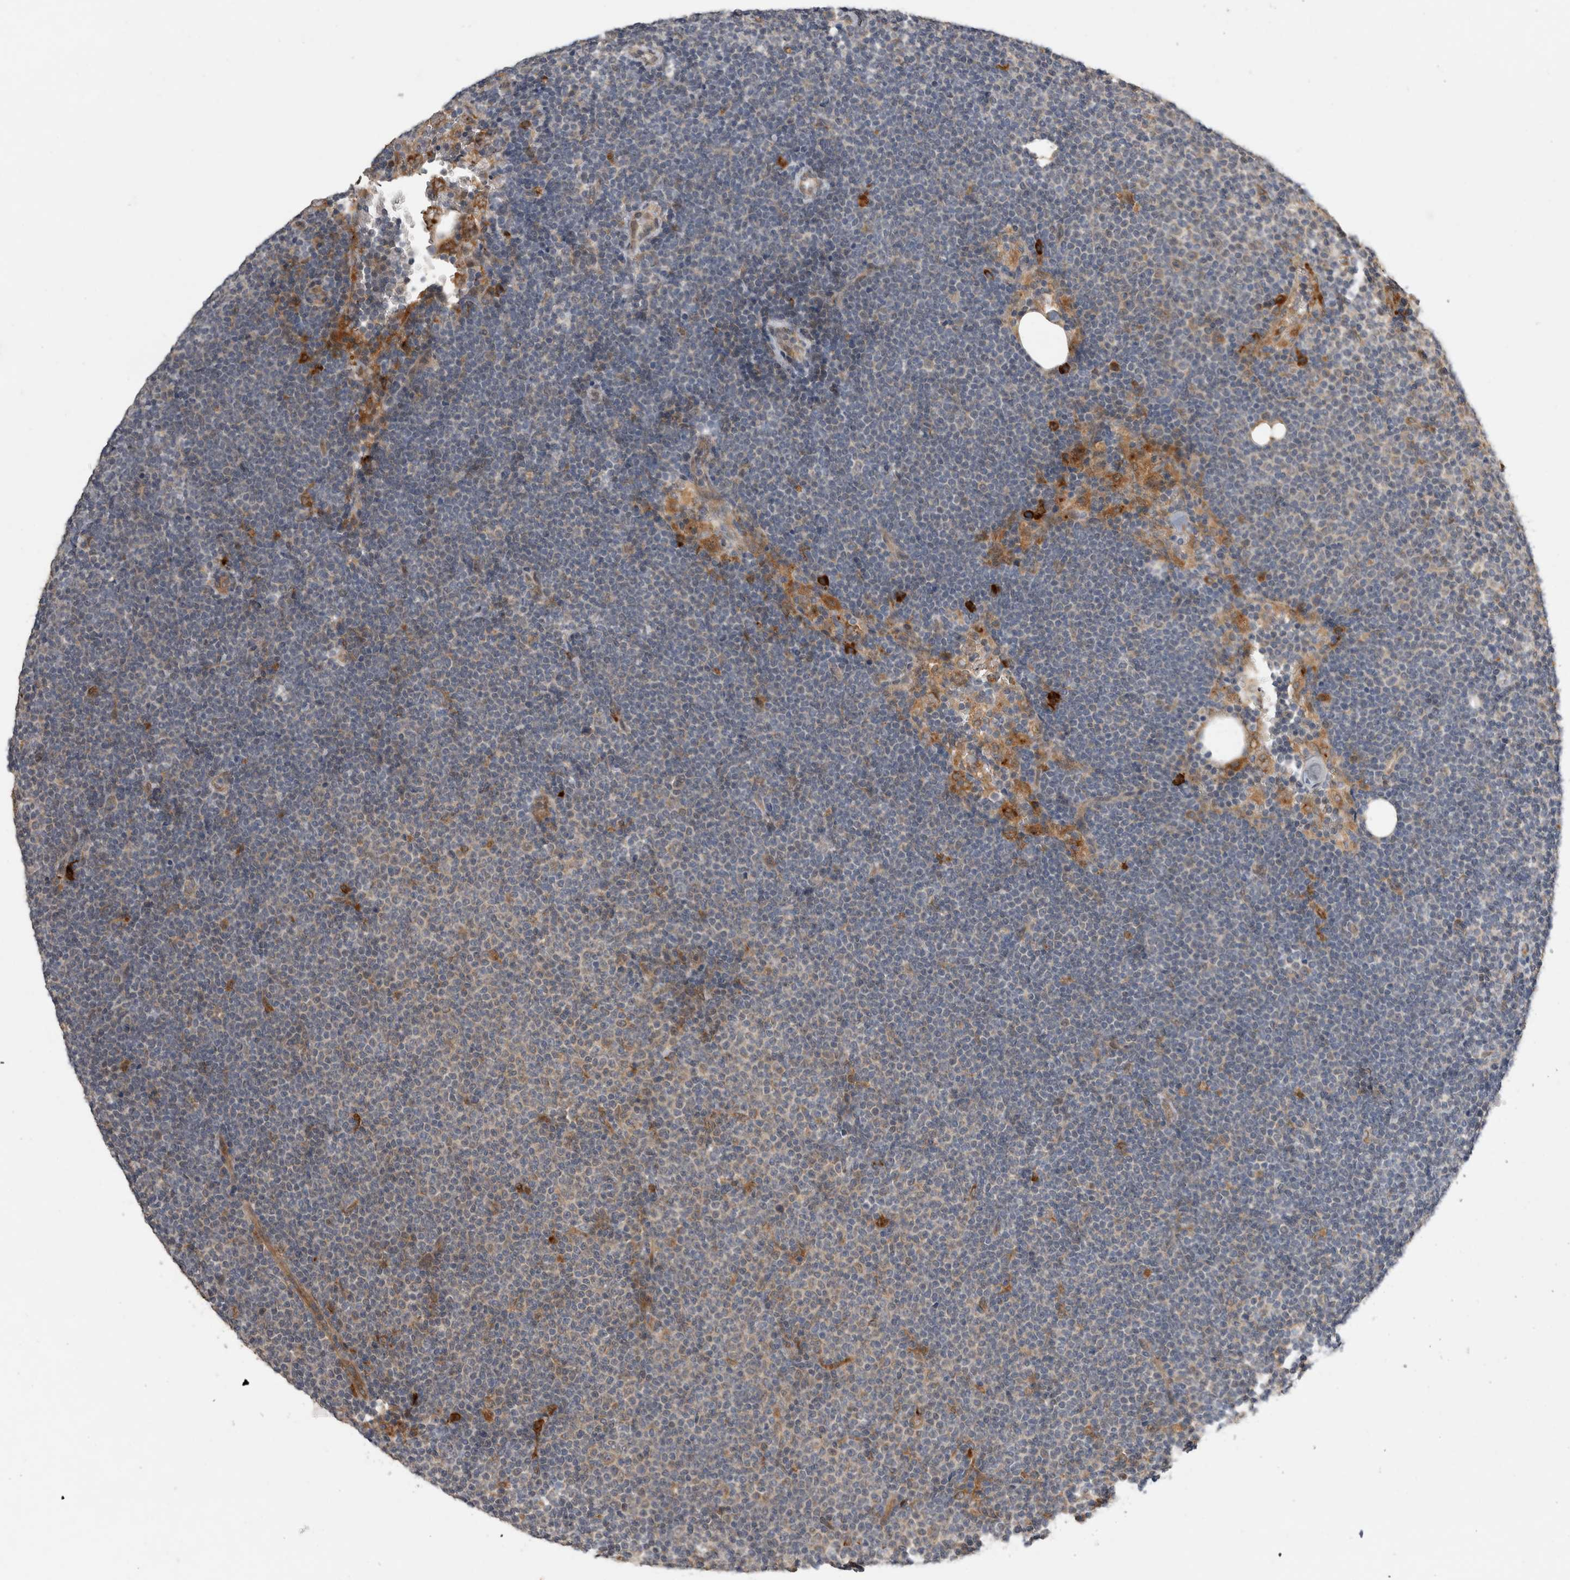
{"staining": {"intensity": "negative", "quantity": "none", "location": "none"}, "tissue": "lymphoma", "cell_type": "Tumor cells", "image_type": "cancer", "snomed": [{"axis": "morphology", "description": "Malignant lymphoma, non-Hodgkin's type, Low grade"}, {"axis": "topography", "description": "Lymph node"}], "caption": "Low-grade malignant lymphoma, non-Hodgkin's type stained for a protein using immunohistochemistry exhibits no positivity tumor cells.", "gene": "APOL2", "patient": {"sex": "female", "age": 53}}